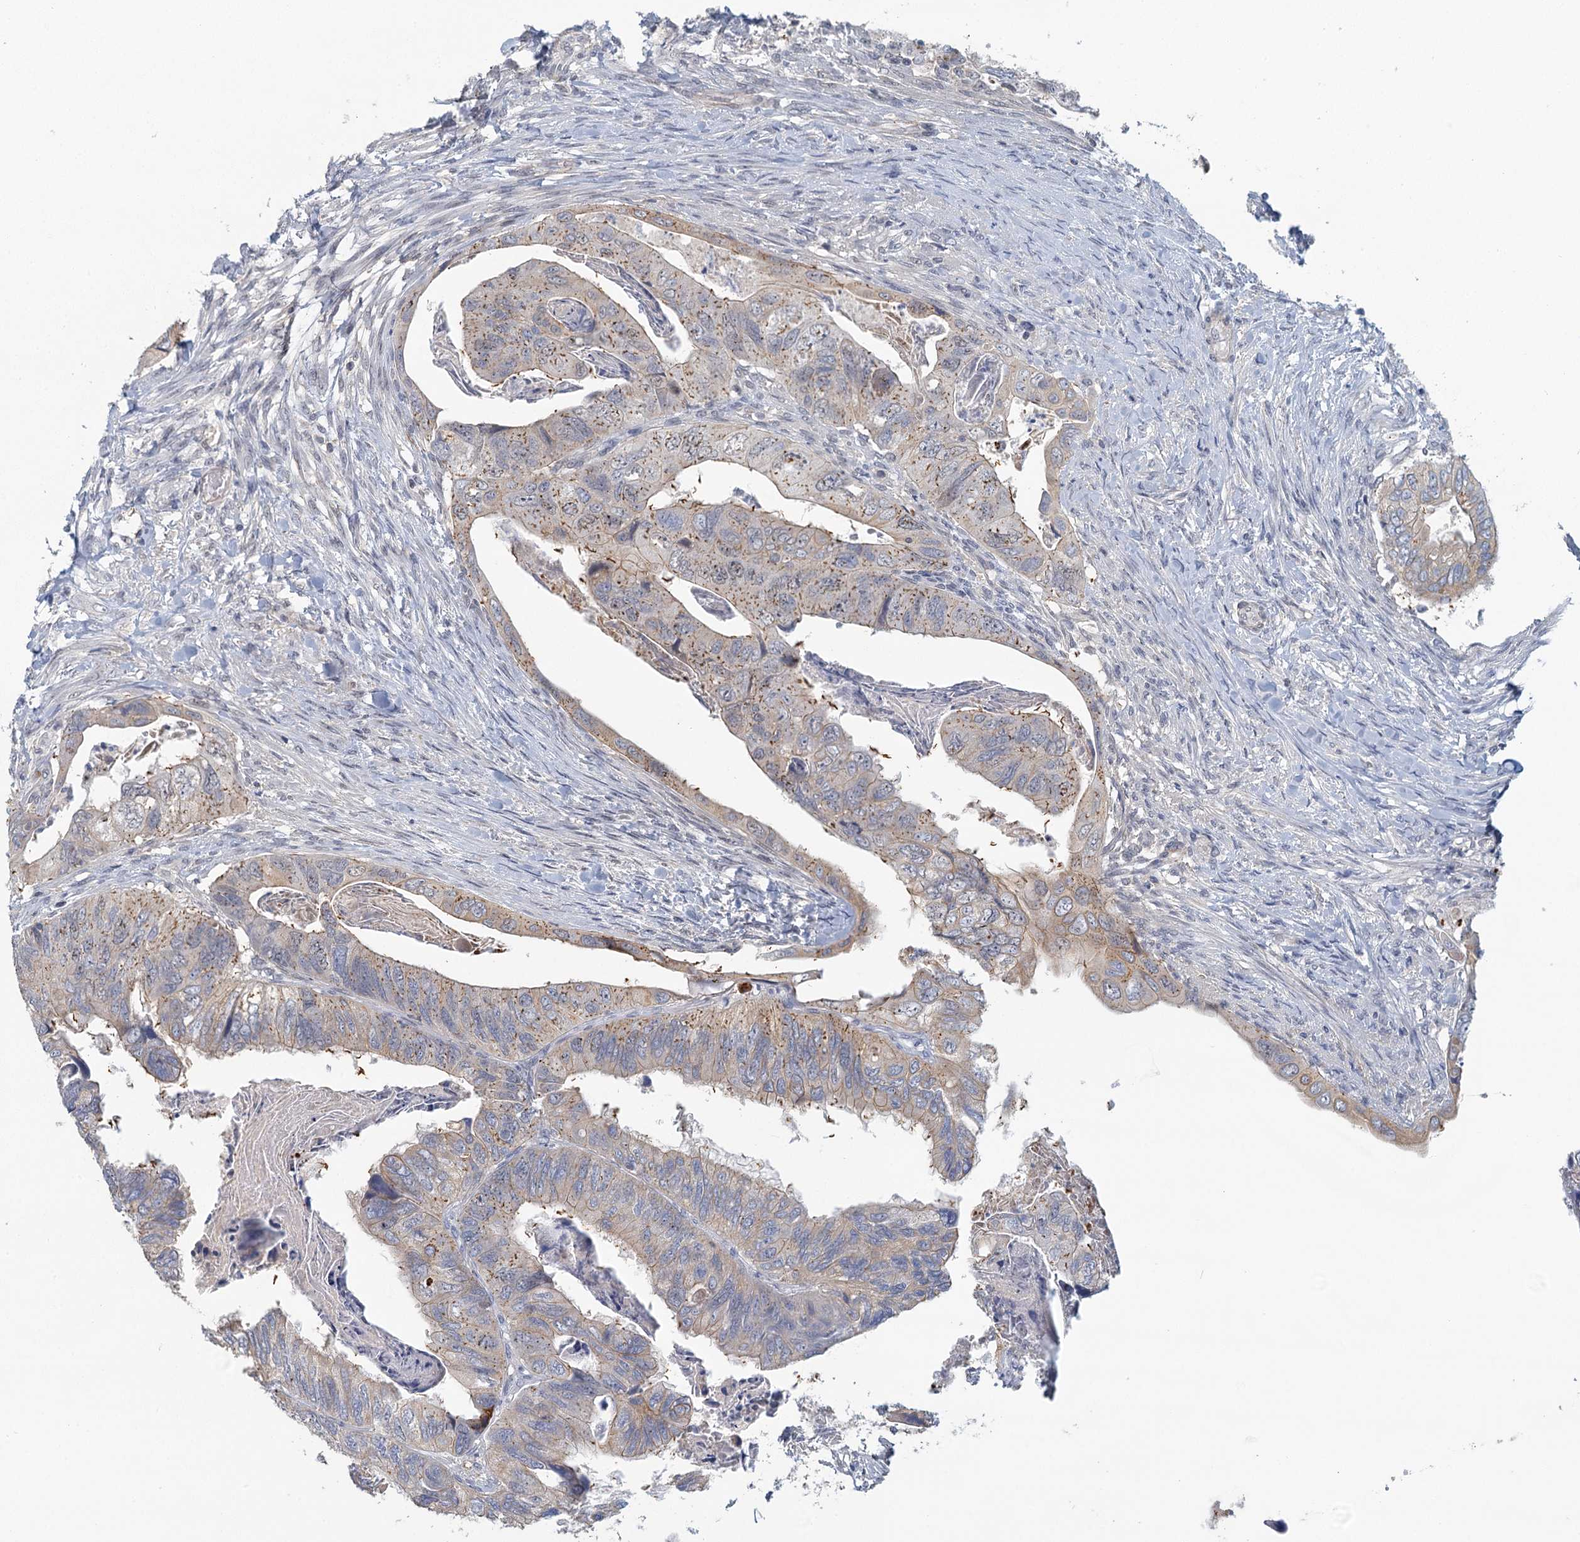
{"staining": {"intensity": "weak", "quantity": "25%-75%", "location": "cytoplasmic/membranous"}, "tissue": "colorectal cancer", "cell_type": "Tumor cells", "image_type": "cancer", "snomed": [{"axis": "morphology", "description": "Adenocarcinoma, NOS"}, {"axis": "topography", "description": "Rectum"}], "caption": "Protein expression analysis of human colorectal adenocarcinoma reveals weak cytoplasmic/membranous staining in approximately 25%-75% of tumor cells.", "gene": "GPATCH11", "patient": {"sex": "male", "age": 63}}